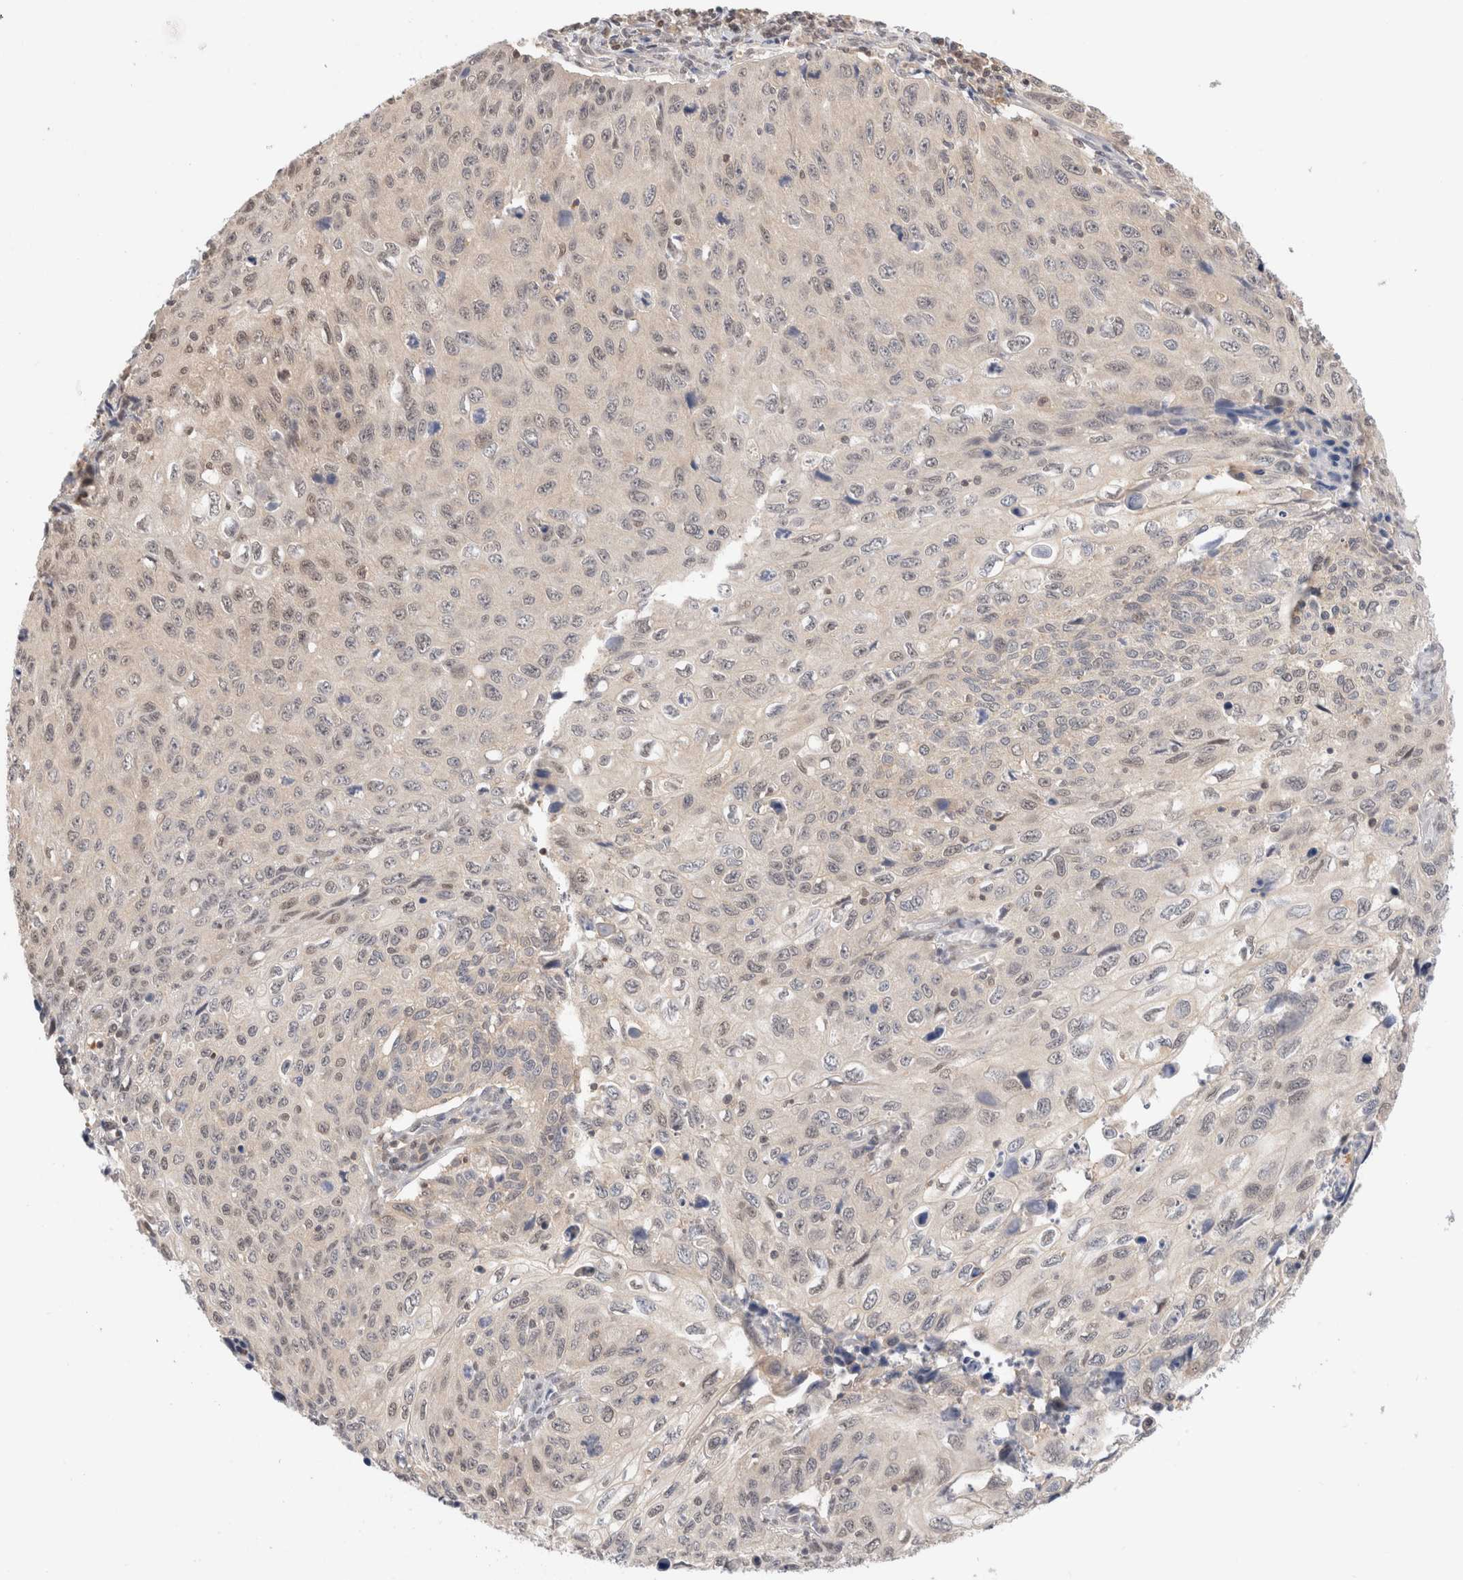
{"staining": {"intensity": "weak", "quantity": "<25%", "location": "nuclear"}, "tissue": "cervical cancer", "cell_type": "Tumor cells", "image_type": "cancer", "snomed": [{"axis": "morphology", "description": "Squamous cell carcinoma, NOS"}, {"axis": "topography", "description": "Cervix"}], "caption": "Tumor cells show no significant staining in squamous cell carcinoma (cervical).", "gene": "C17orf97", "patient": {"sex": "female", "age": 53}}